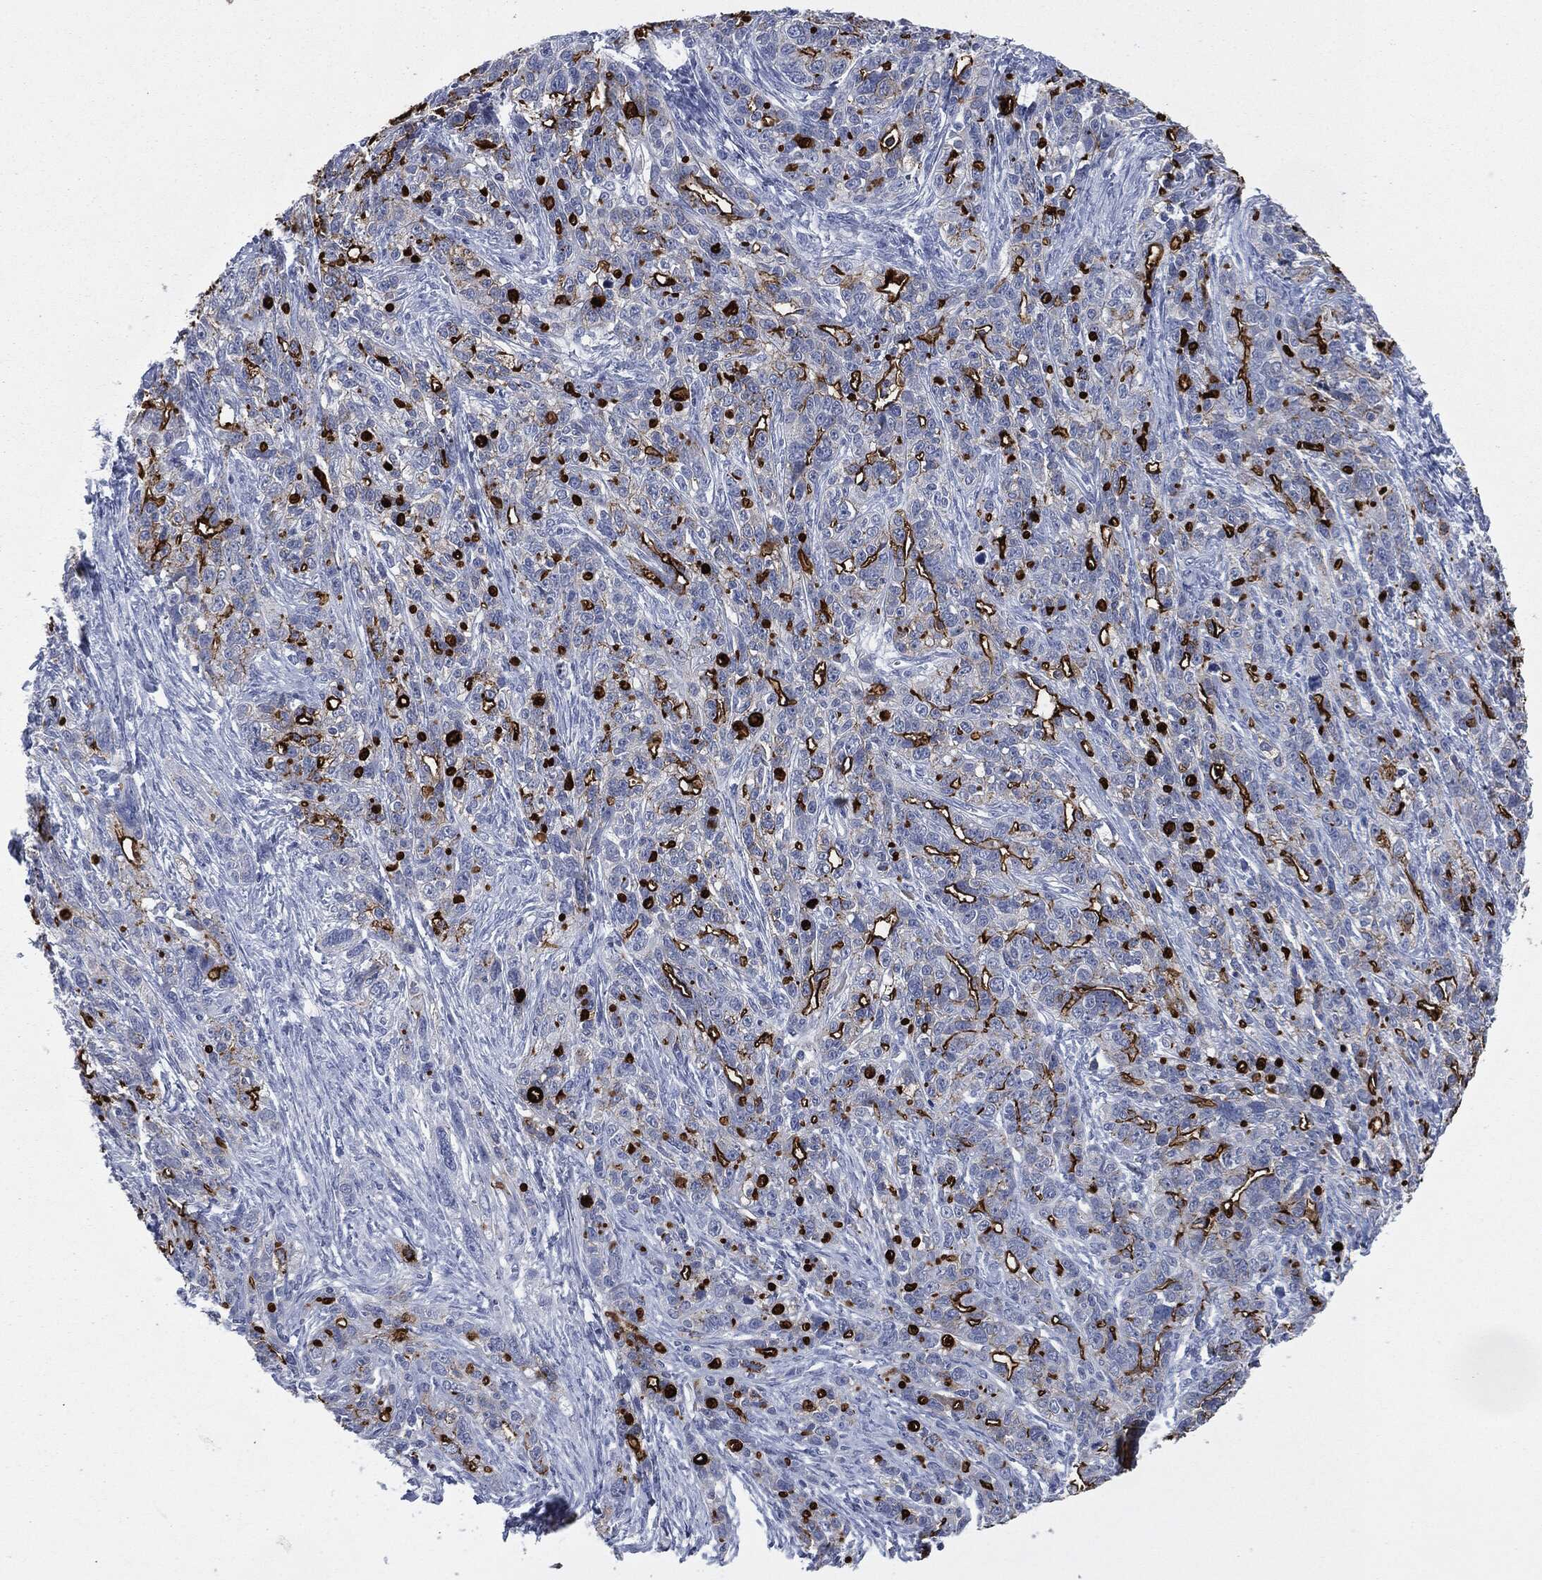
{"staining": {"intensity": "strong", "quantity": "25%-75%", "location": "cytoplasmic/membranous"}, "tissue": "ovarian cancer", "cell_type": "Tumor cells", "image_type": "cancer", "snomed": [{"axis": "morphology", "description": "Cystadenocarcinoma, serous, NOS"}, {"axis": "topography", "description": "Ovary"}], "caption": "Brown immunohistochemical staining in serous cystadenocarcinoma (ovarian) reveals strong cytoplasmic/membranous expression in approximately 25%-75% of tumor cells.", "gene": "MUC16", "patient": {"sex": "female", "age": 71}}